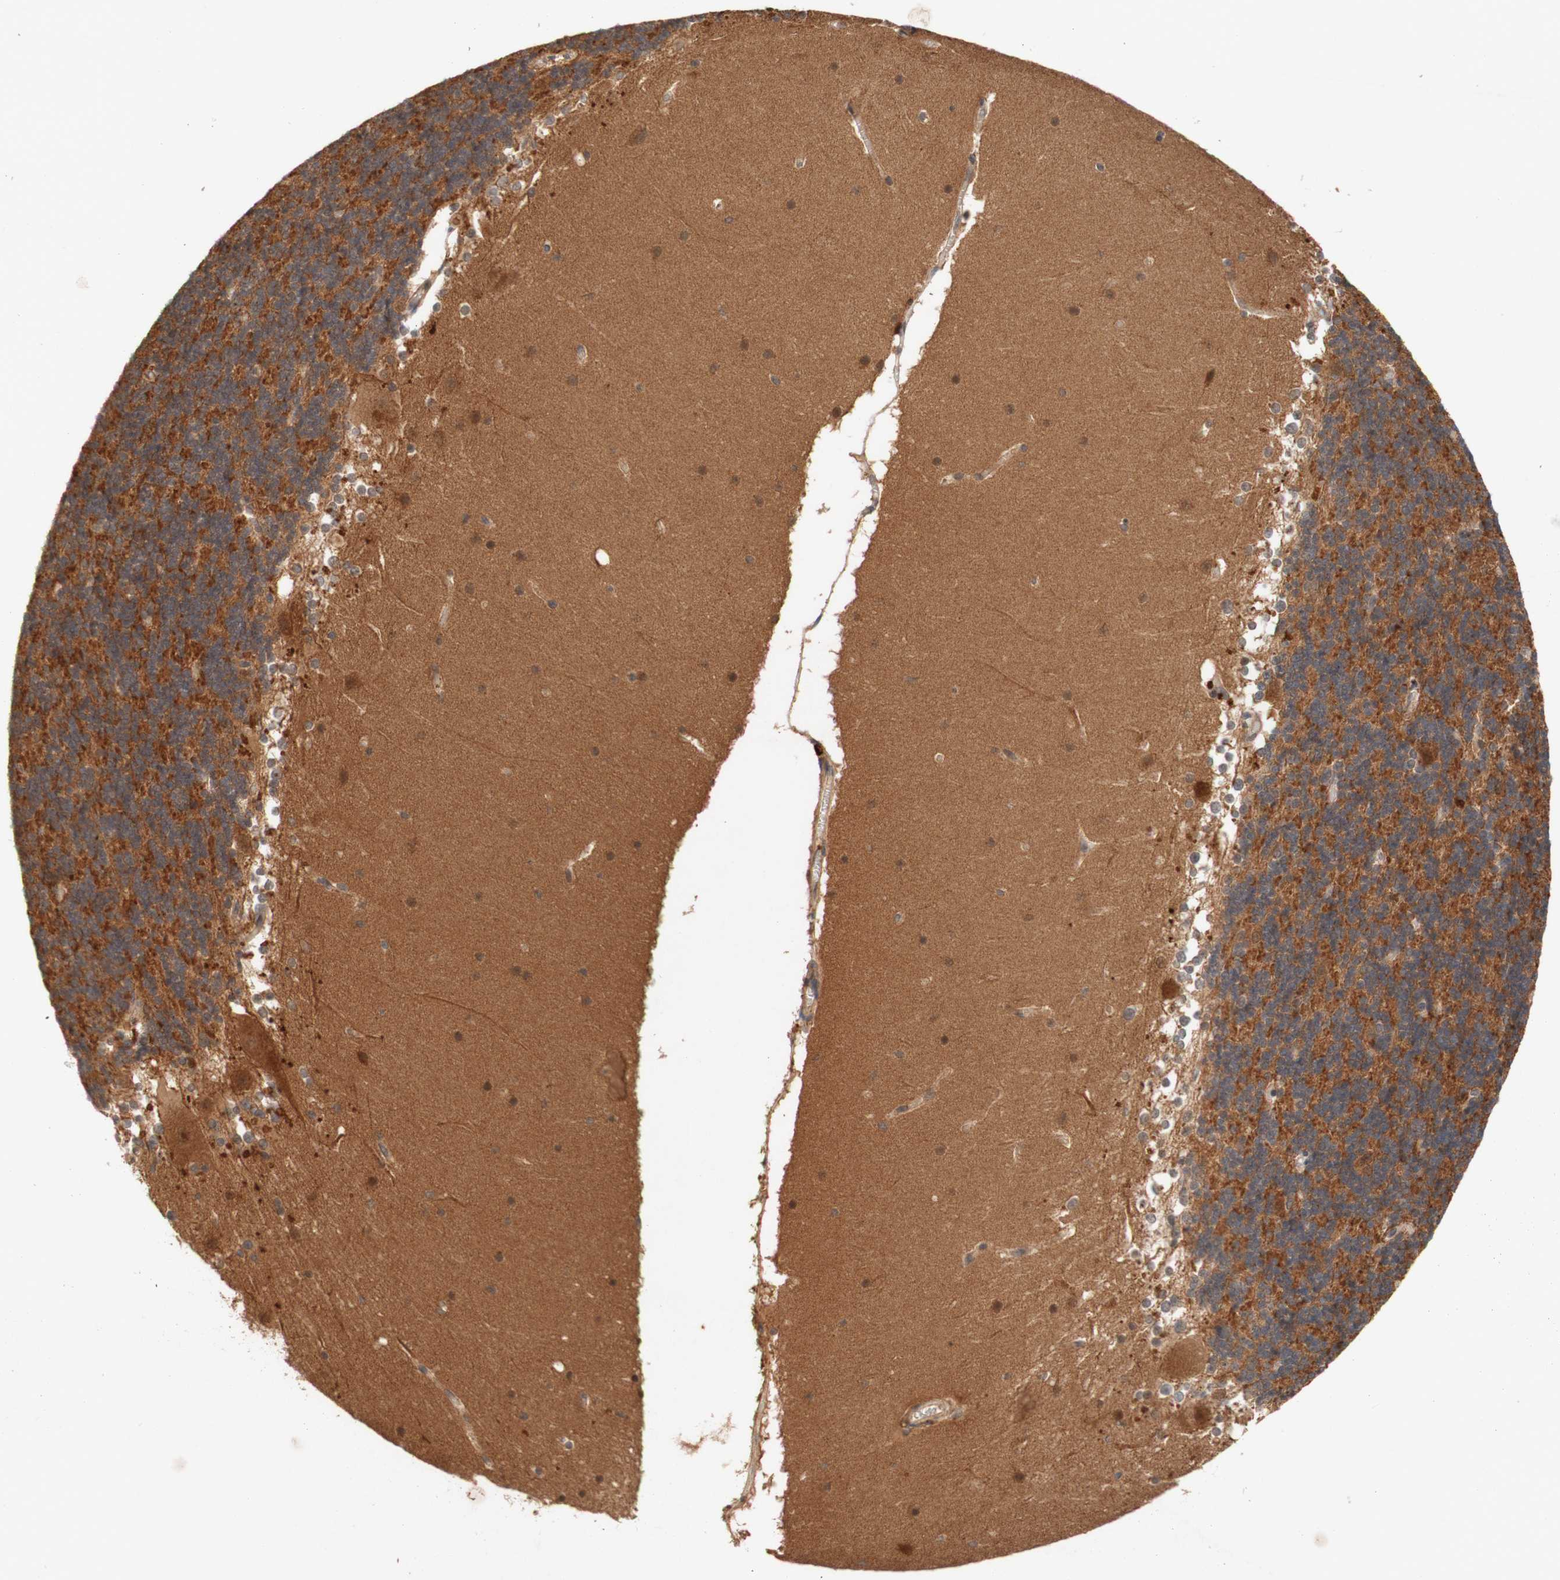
{"staining": {"intensity": "negative", "quantity": "none", "location": "none"}, "tissue": "cerebellum", "cell_type": "Cells in granular layer", "image_type": "normal", "snomed": [{"axis": "morphology", "description": "Normal tissue, NOS"}, {"axis": "topography", "description": "Cerebellum"}], "caption": "Immunohistochemical staining of benign cerebellum shows no significant expression in cells in granular layer. (DAB immunohistochemistry visualized using brightfield microscopy, high magnification).", "gene": "PIN1", "patient": {"sex": "female", "age": 19}}